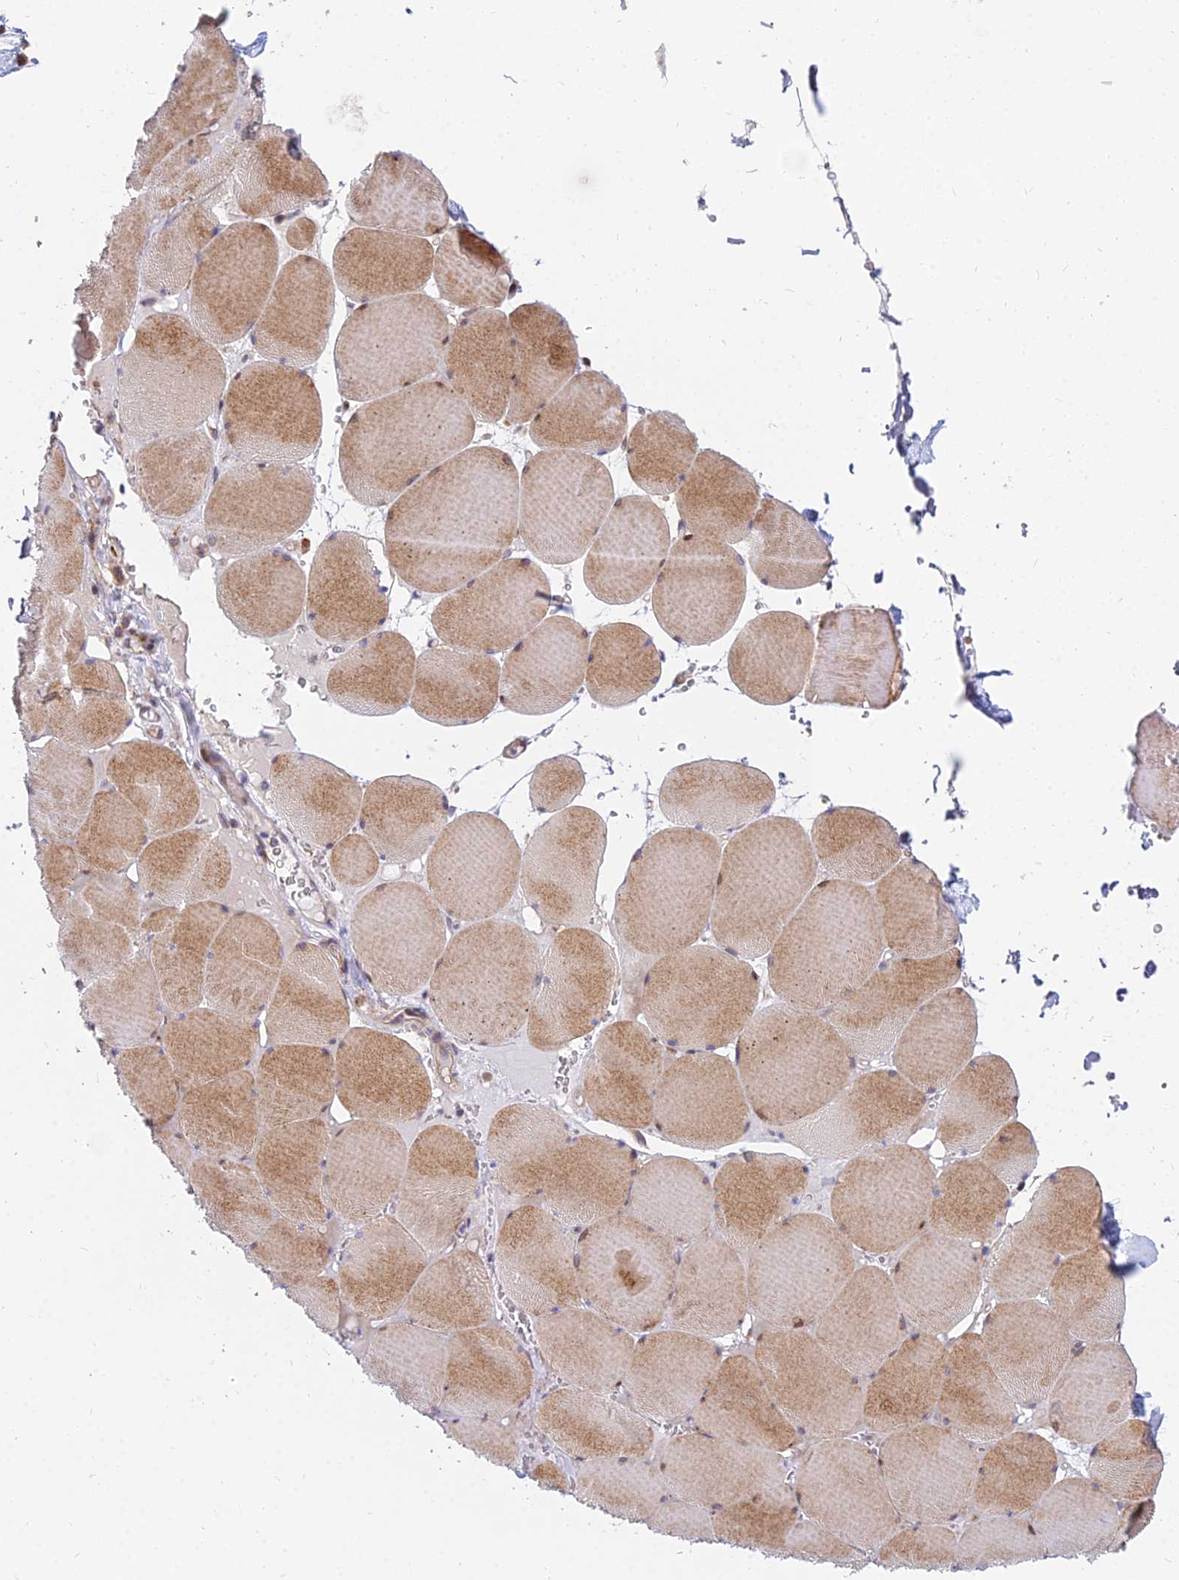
{"staining": {"intensity": "moderate", "quantity": "25%-75%", "location": "cytoplasmic/membranous"}, "tissue": "skeletal muscle", "cell_type": "Myocytes", "image_type": "normal", "snomed": [{"axis": "morphology", "description": "Normal tissue, NOS"}, {"axis": "topography", "description": "Skeletal muscle"}, {"axis": "topography", "description": "Head-Neck"}], "caption": "This photomicrograph exhibits immunohistochemistry staining of unremarkable human skeletal muscle, with medium moderate cytoplasmic/membranous expression in about 25%-75% of myocytes.", "gene": "CCT6A", "patient": {"sex": "male", "age": 66}}